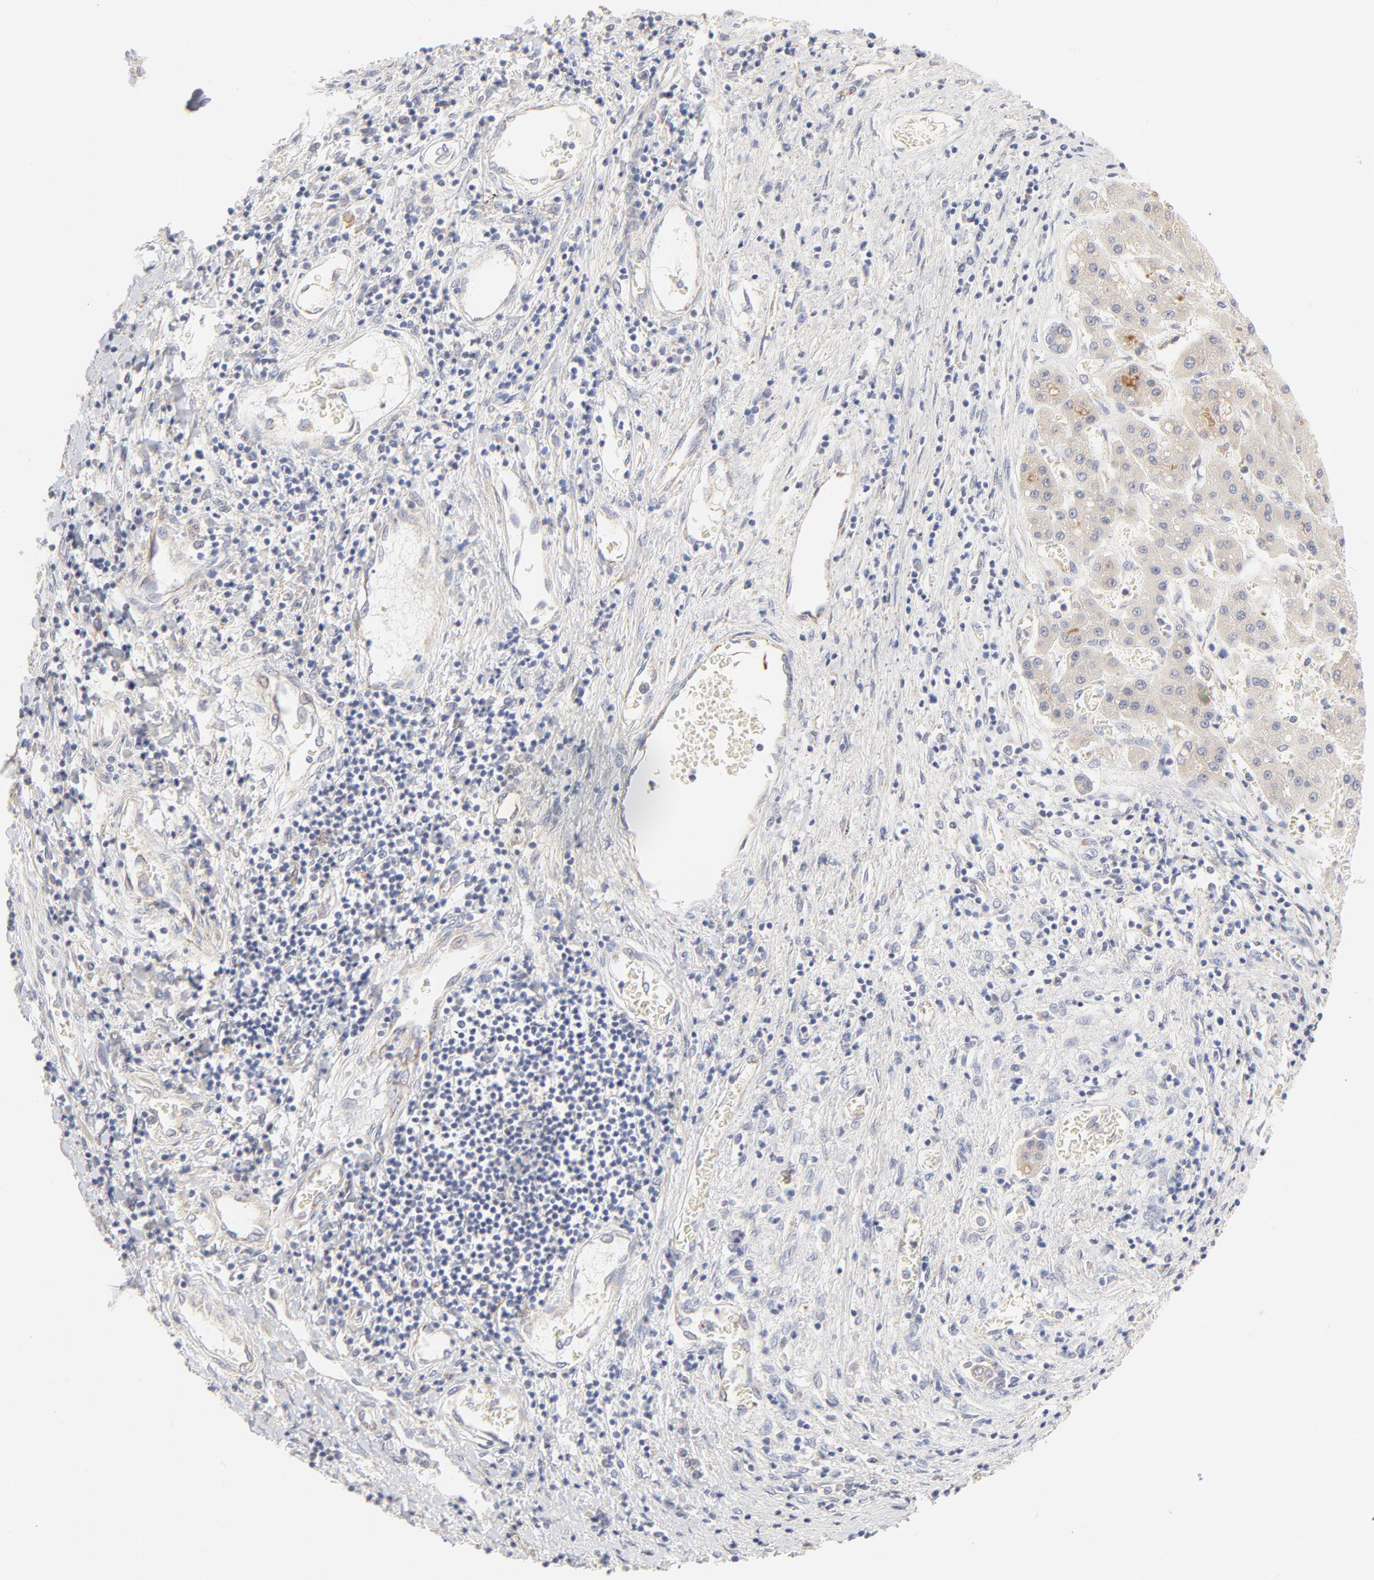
{"staining": {"intensity": "weak", "quantity": ">75%", "location": "cytoplasmic/membranous"}, "tissue": "liver cancer", "cell_type": "Tumor cells", "image_type": "cancer", "snomed": [{"axis": "morphology", "description": "Carcinoma, Hepatocellular, NOS"}, {"axis": "topography", "description": "Liver"}], "caption": "Immunohistochemical staining of human hepatocellular carcinoma (liver) displays low levels of weak cytoplasmic/membranous protein expression in about >75% of tumor cells.", "gene": "MTERF2", "patient": {"sex": "male", "age": 24}}